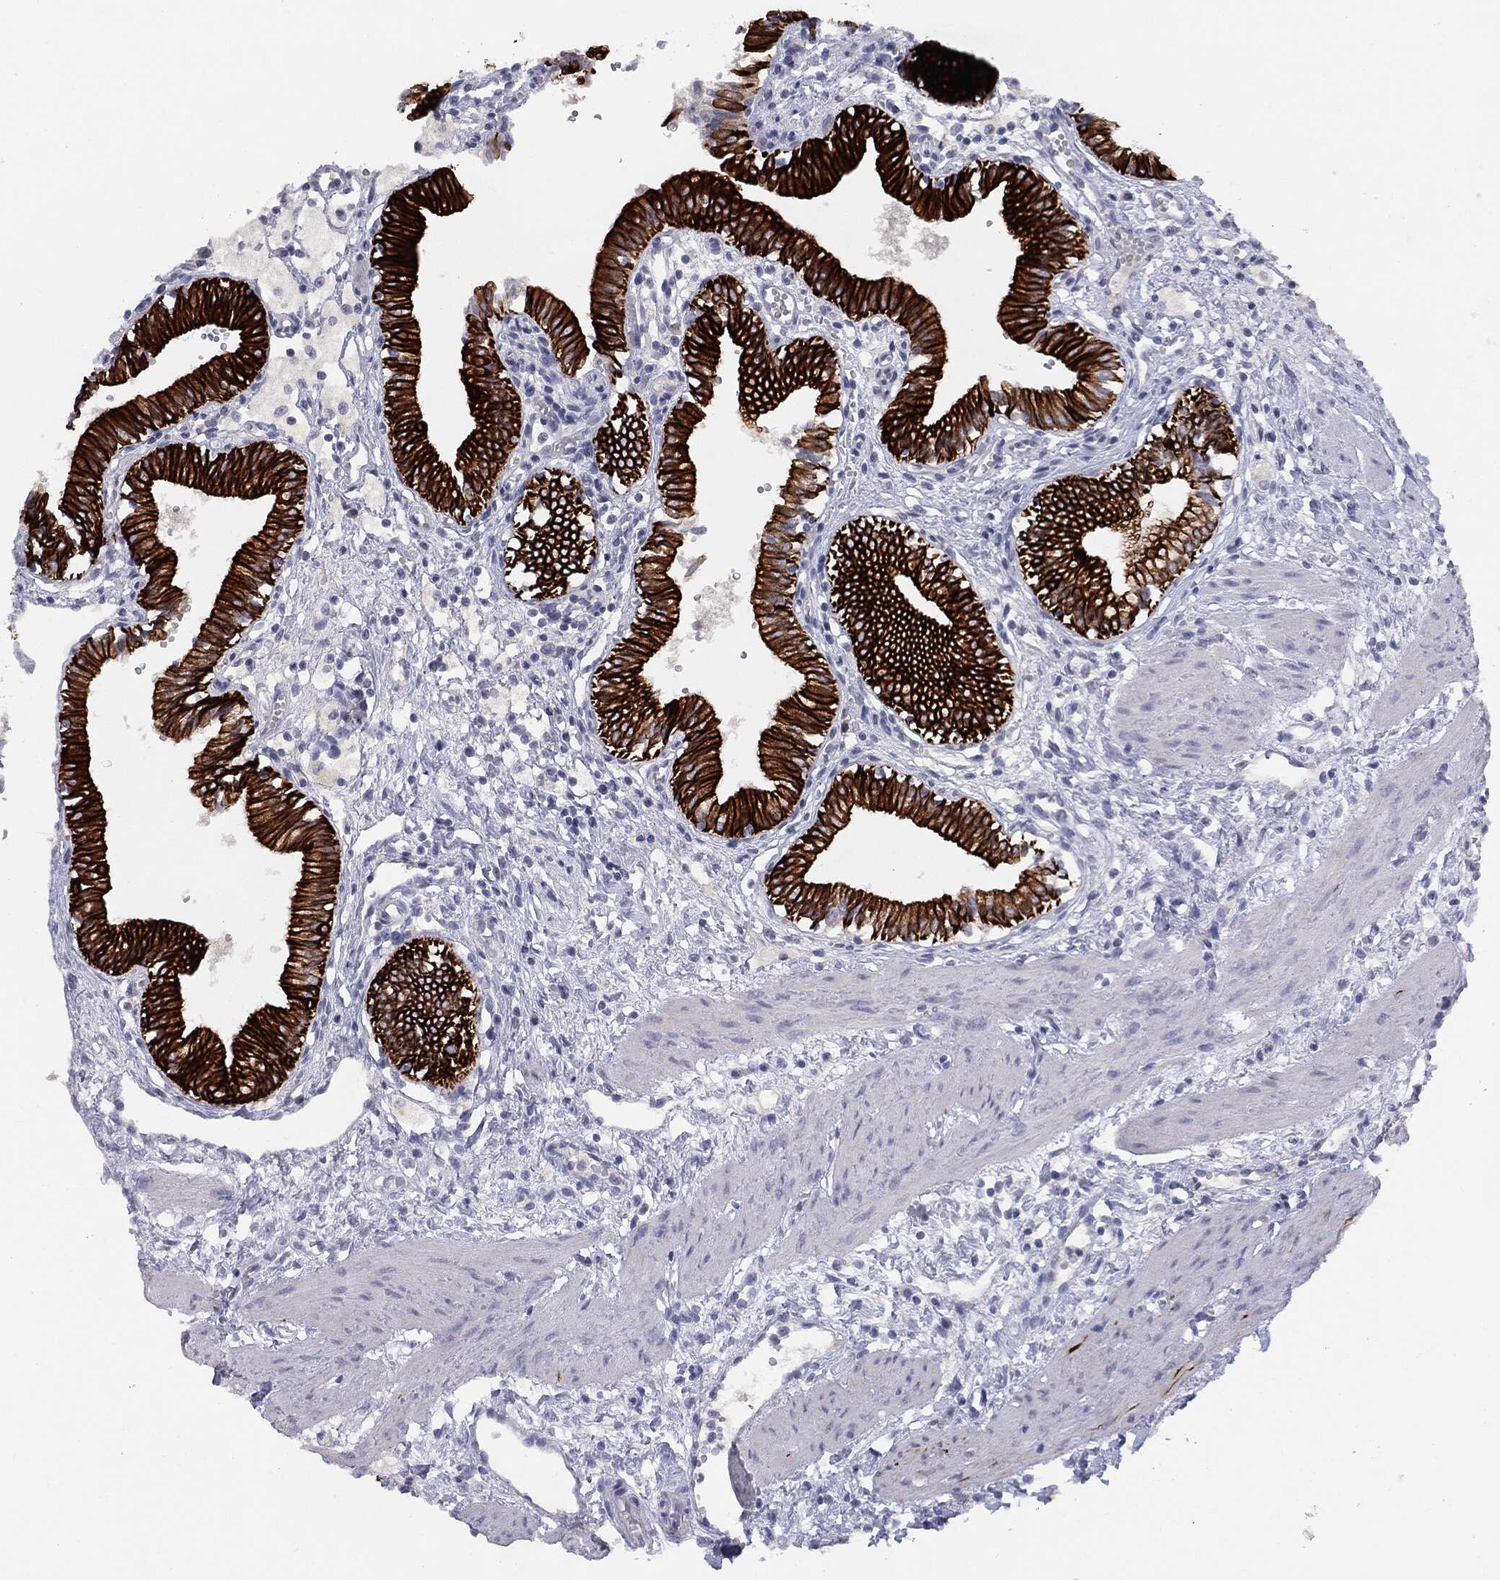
{"staining": {"intensity": "strong", "quantity": ">75%", "location": "cytoplasmic/membranous"}, "tissue": "gallbladder", "cell_type": "Glandular cells", "image_type": "normal", "snomed": [{"axis": "morphology", "description": "Normal tissue, NOS"}, {"axis": "topography", "description": "Gallbladder"}], "caption": "A brown stain highlights strong cytoplasmic/membranous staining of a protein in glandular cells of unremarkable gallbladder. (Stains: DAB (3,3'-diaminobenzidine) in brown, nuclei in blue, Microscopy: brightfield microscopy at high magnification).", "gene": "MUC1", "patient": {"sex": "female", "age": 24}}